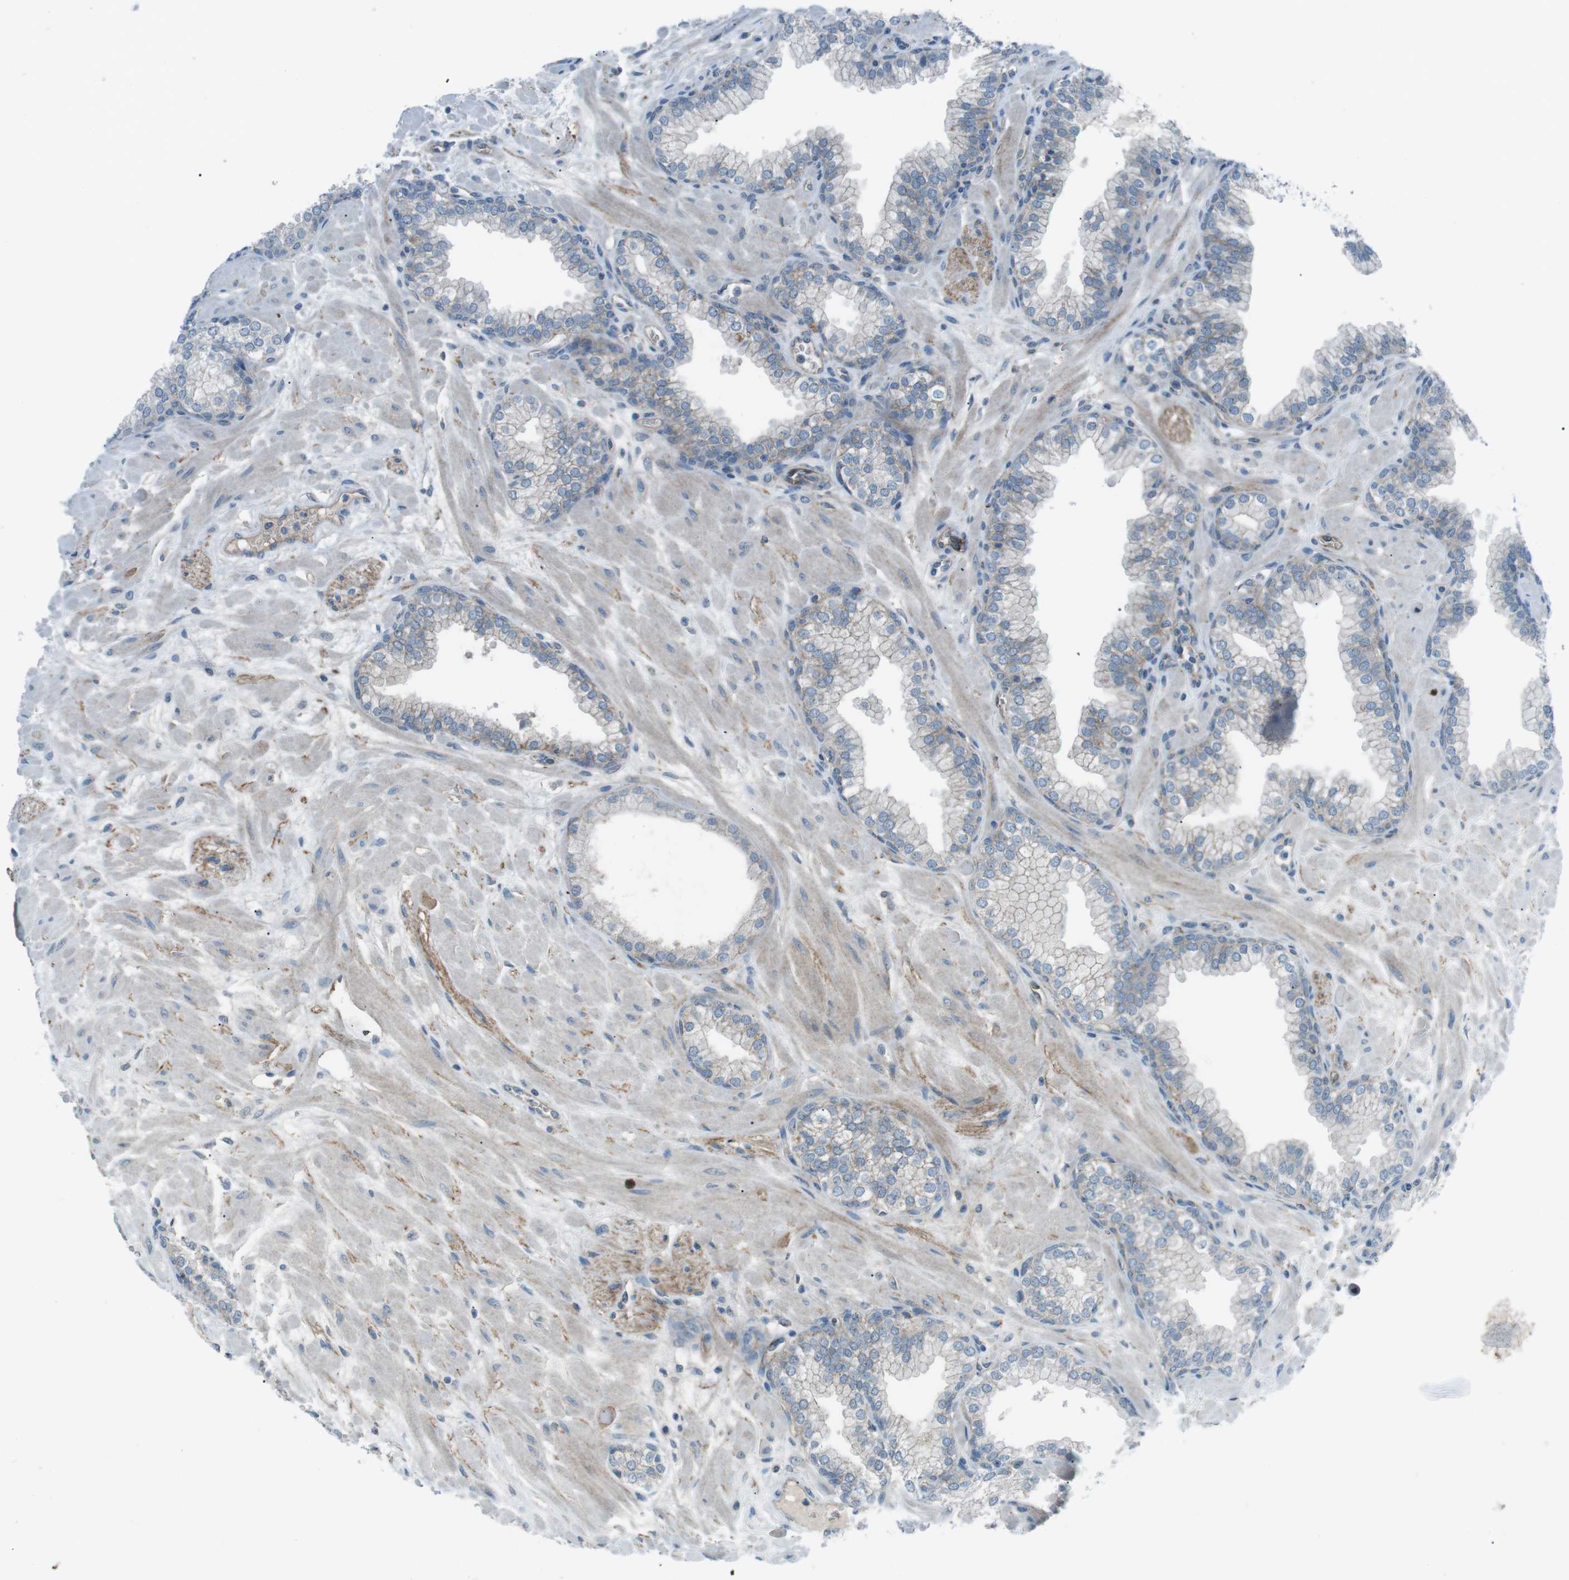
{"staining": {"intensity": "weak", "quantity": "<25%", "location": "cytoplasmic/membranous"}, "tissue": "prostate", "cell_type": "Glandular cells", "image_type": "normal", "snomed": [{"axis": "morphology", "description": "Normal tissue, NOS"}, {"axis": "morphology", "description": "Urothelial carcinoma, Low grade"}, {"axis": "topography", "description": "Urinary bladder"}, {"axis": "topography", "description": "Prostate"}], "caption": "IHC micrograph of unremarkable human prostate stained for a protein (brown), which displays no staining in glandular cells. (DAB IHC with hematoxylin counter stain).", "gene": "SPTA1", "patient": {"sex": "male", "age": 60}}